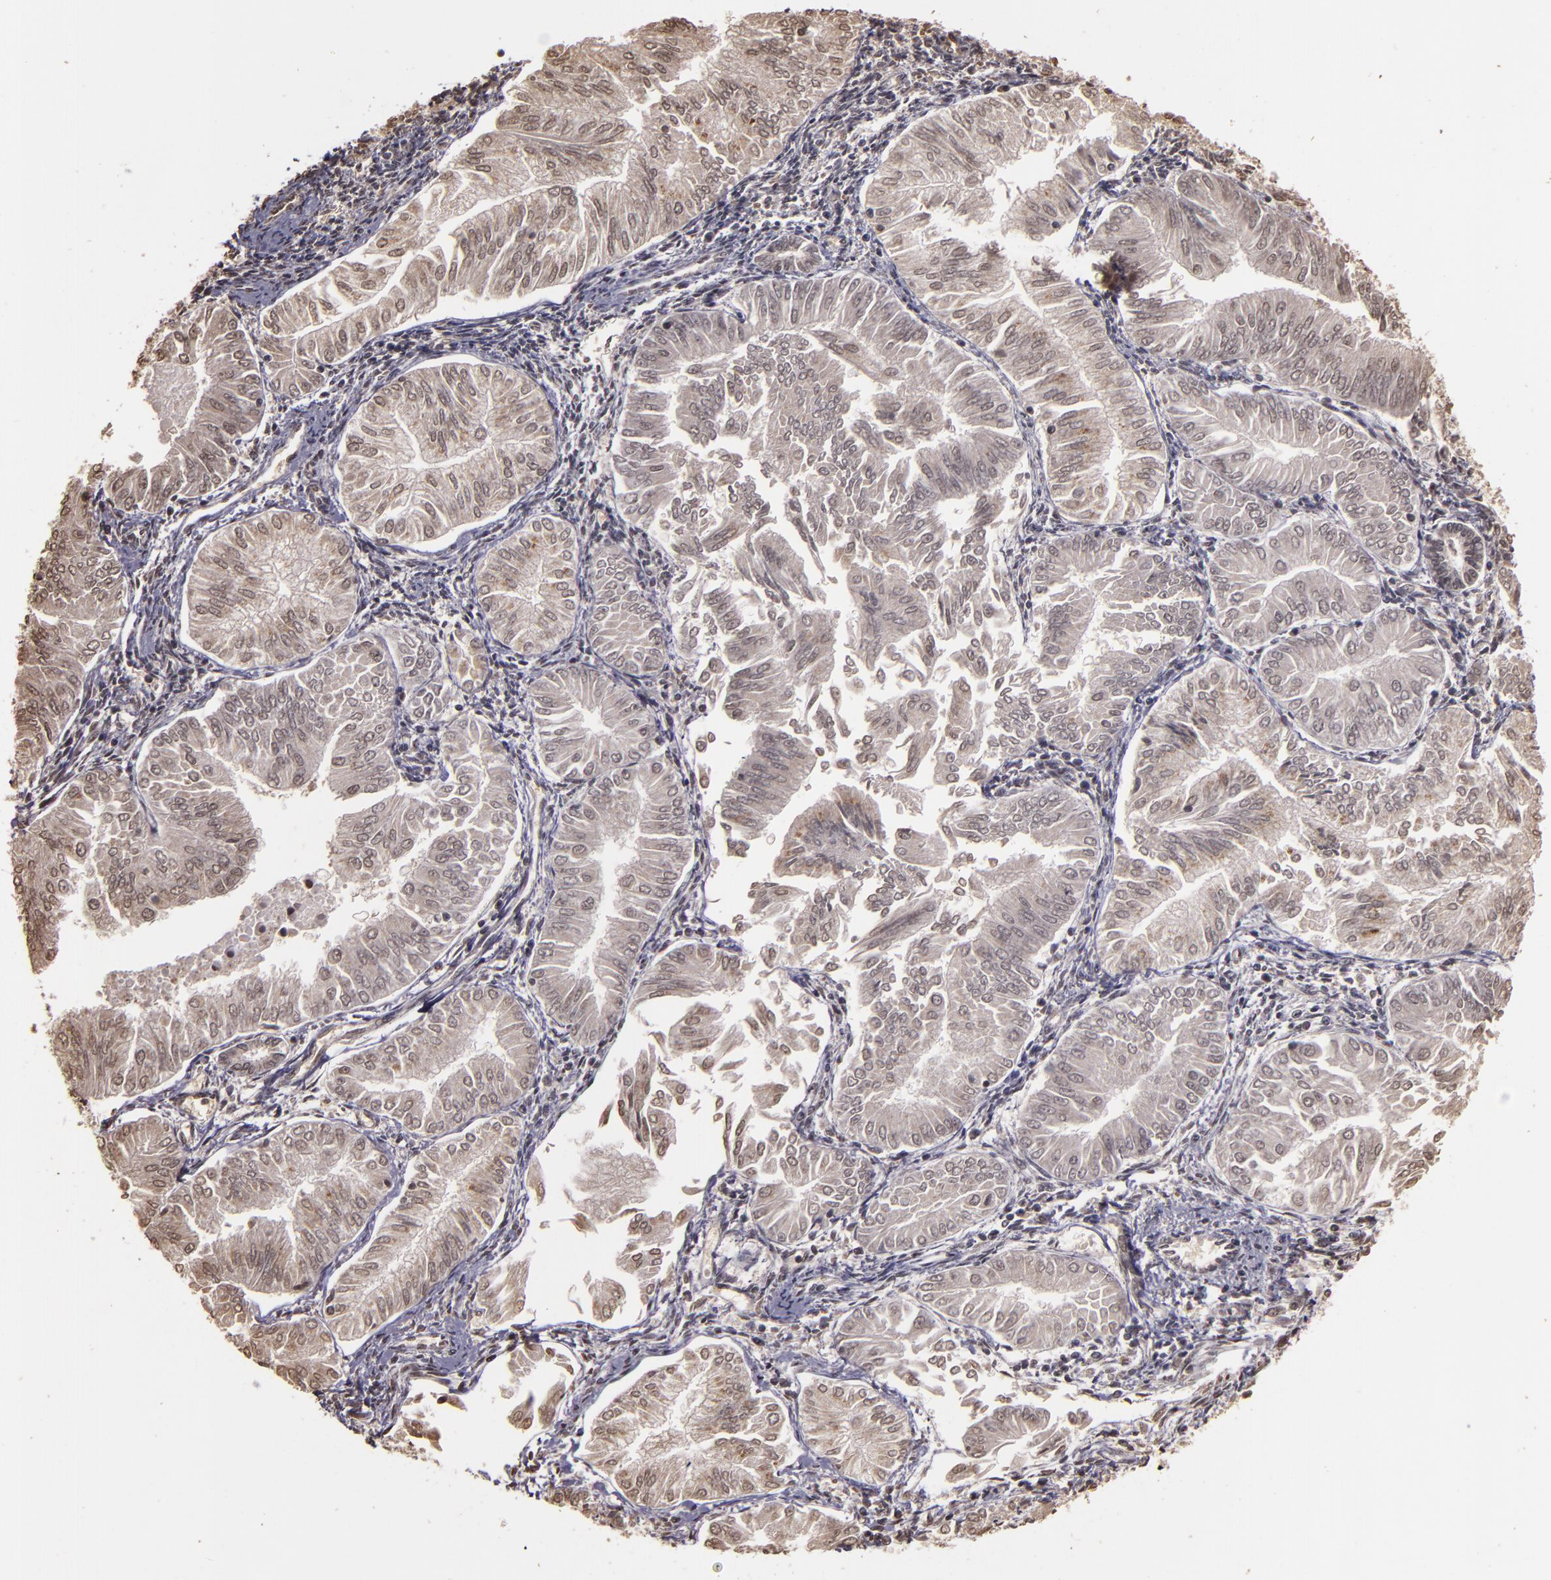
{"staining": {"intensity": "weak", "quantity": ">75%", "location": "cytoplasmic/membranous,nuclear"}, "tissue": "endometrial cancer", "cell_type": "Tumor cells", "image_type": "cancer", "snomed": [{"axis": "morphology", "description": "Adenocarcinoma, NOS"}, {"axis": "topography", "description": "Endometrium"}], "caption": "Endometrial cancer tissue shows weak cytoplasmic/membranous and nuclear staining in about >75% of tumor cells", "gene": "CUL1", "patient": {"sex": "female", "age": 53}}